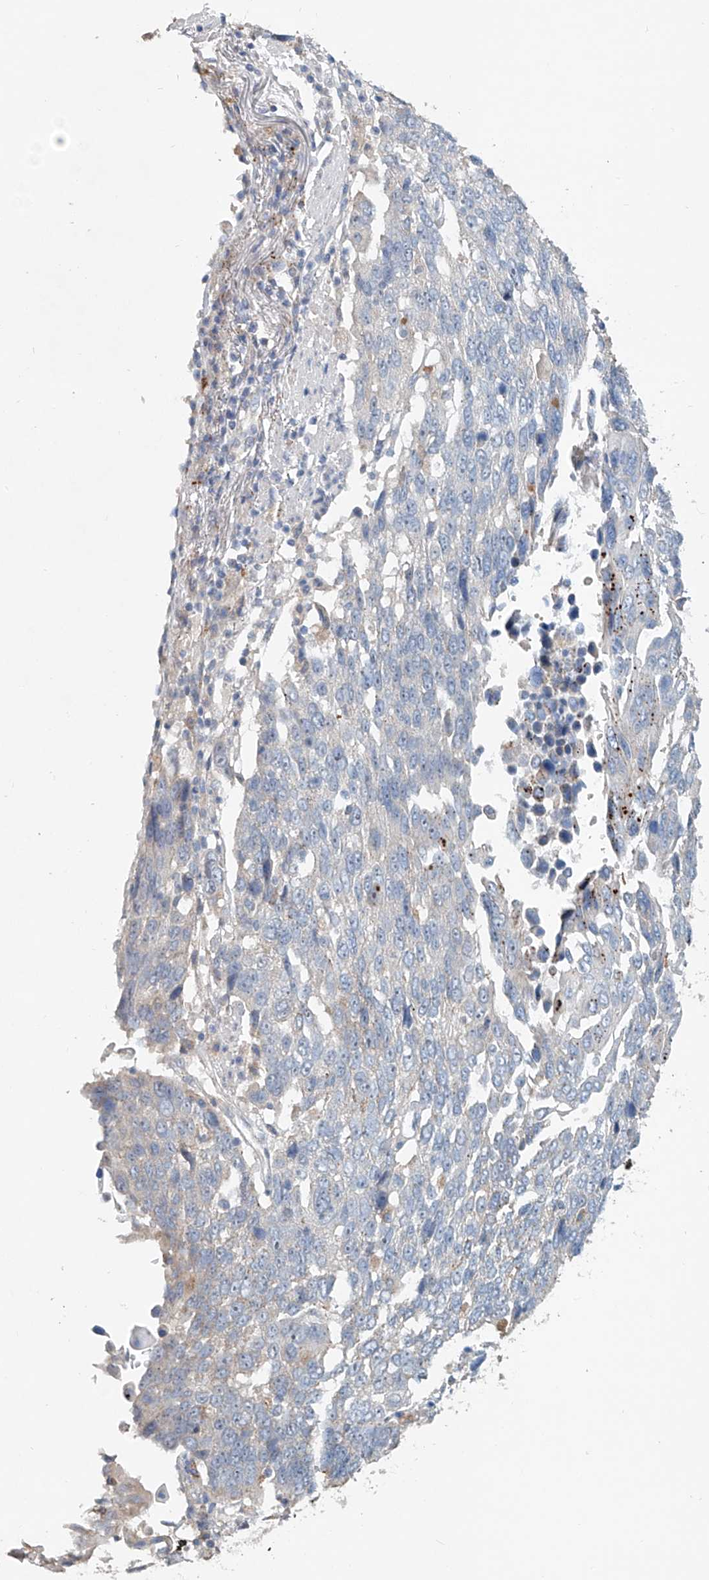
{"staining": {"intensity": "negative", "quantity": "none", "location": "none"}, "tissue": "lung cancer", "cell_type": "Tumor cells", "image_type": "cancer", "snomed": [{"axis": "morphology", "description": "Squamous cell carcinoma, NOS"}, {"axis": "topography", "description": "Lung"}], "caption": "A micrograph of lung squamous cell carcinoma stained for a protein reveals no brown staining in tumor cells. (DAB IHC, high magnification).", "gene": "TRIM47", "patient": {"sex": "male", "age": 66}}